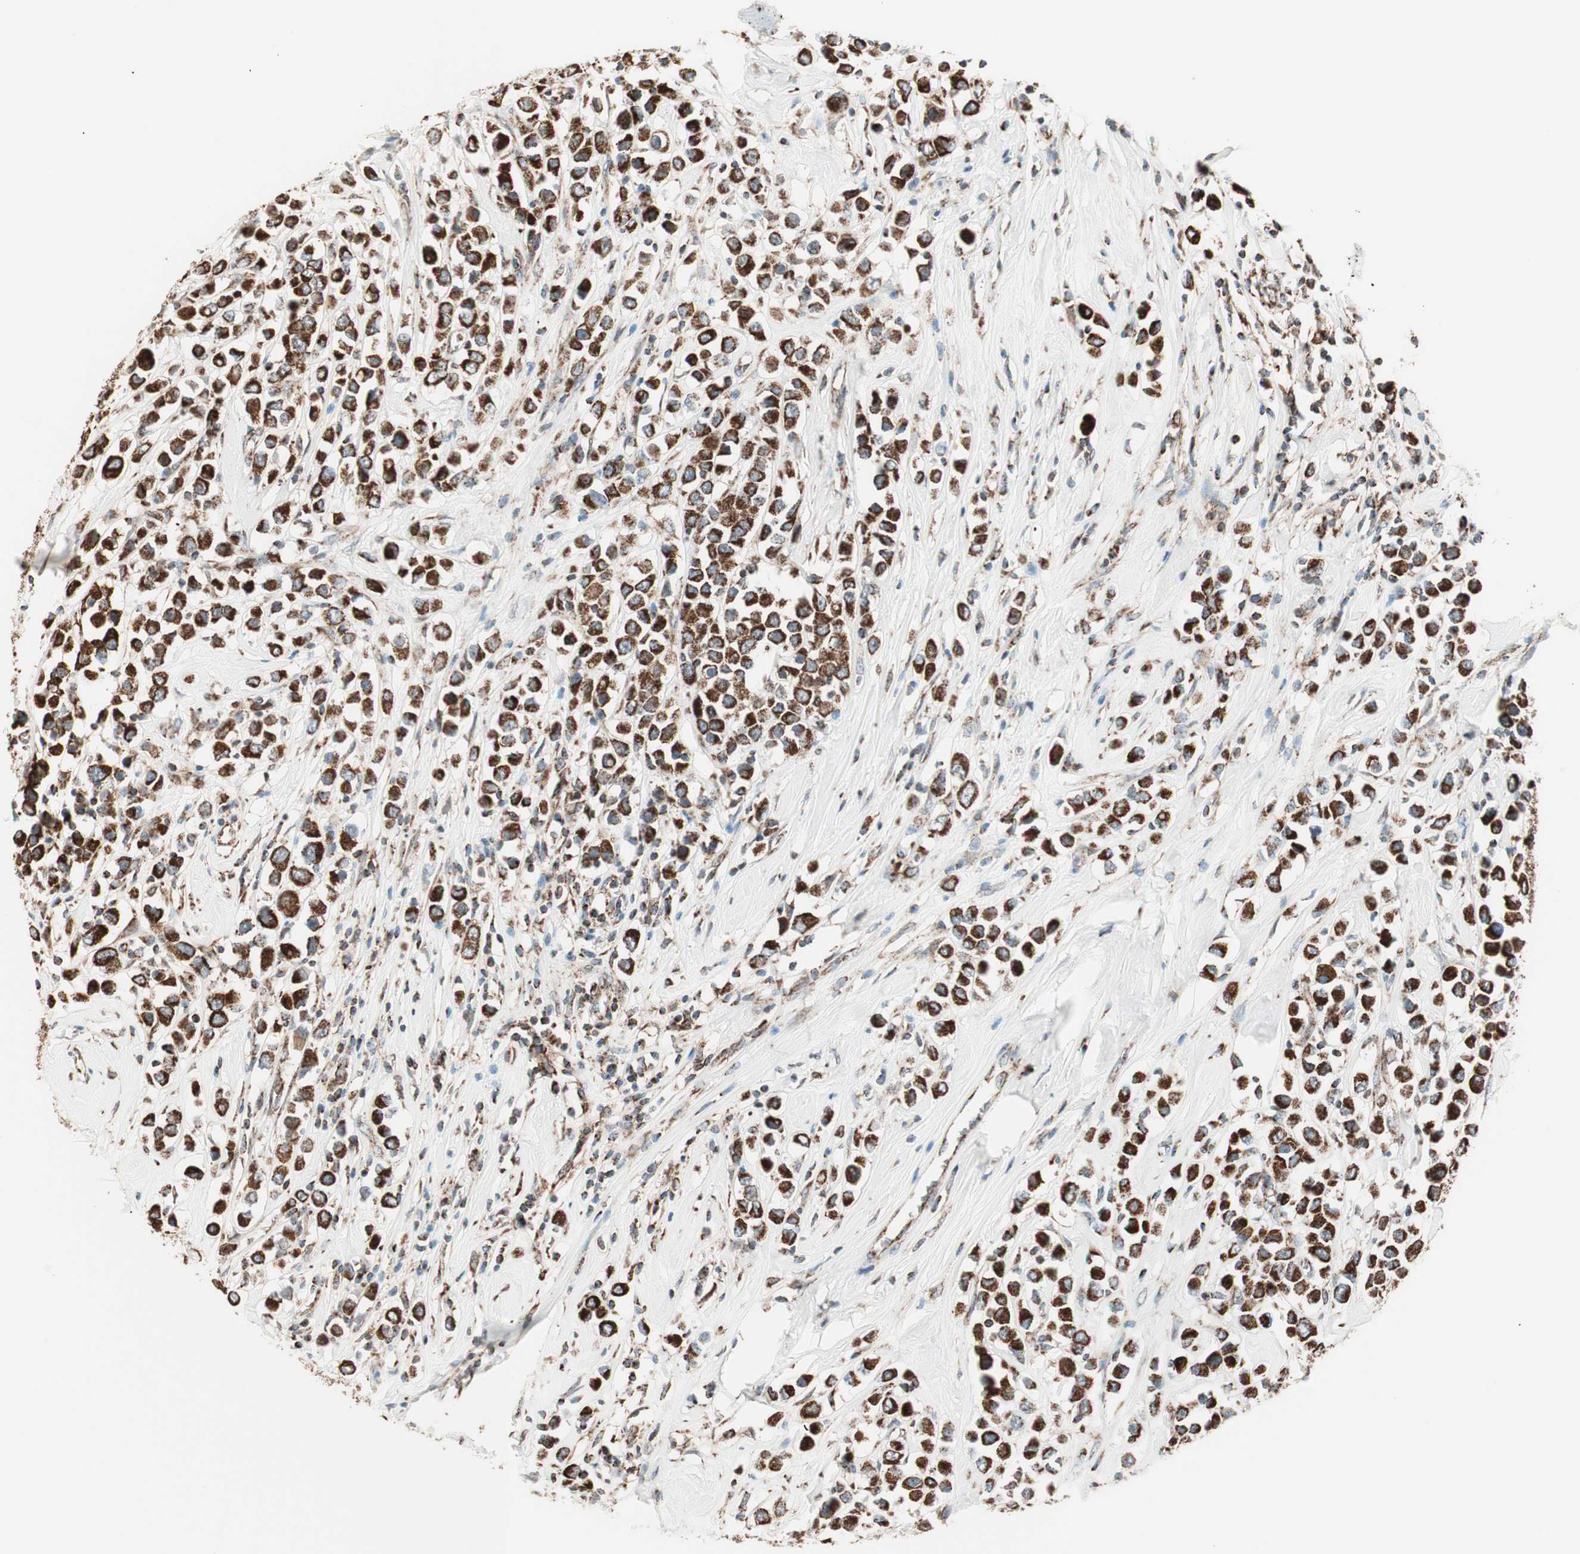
{"staining": {"intensity": "strong", "quantity": ">75%", "location": "cytoplasmic/membranous"}, "tissue": "breast cancer", "cell_type": "Tumor cells", "image_type": "cancer", "snomed": [{"axis": "morphology", "description": "Duct carcinoma"}, {"axis": "topography", "description": "Breast"}], "caption": "There is high levels of strong cytoplasmic/membranous staining in tumor cells of breast cancer, as demonstrated by immunohistochemical staining (brown color).", "gene": "TOMM22", "patient": {"sex": "female", "age": 61}}